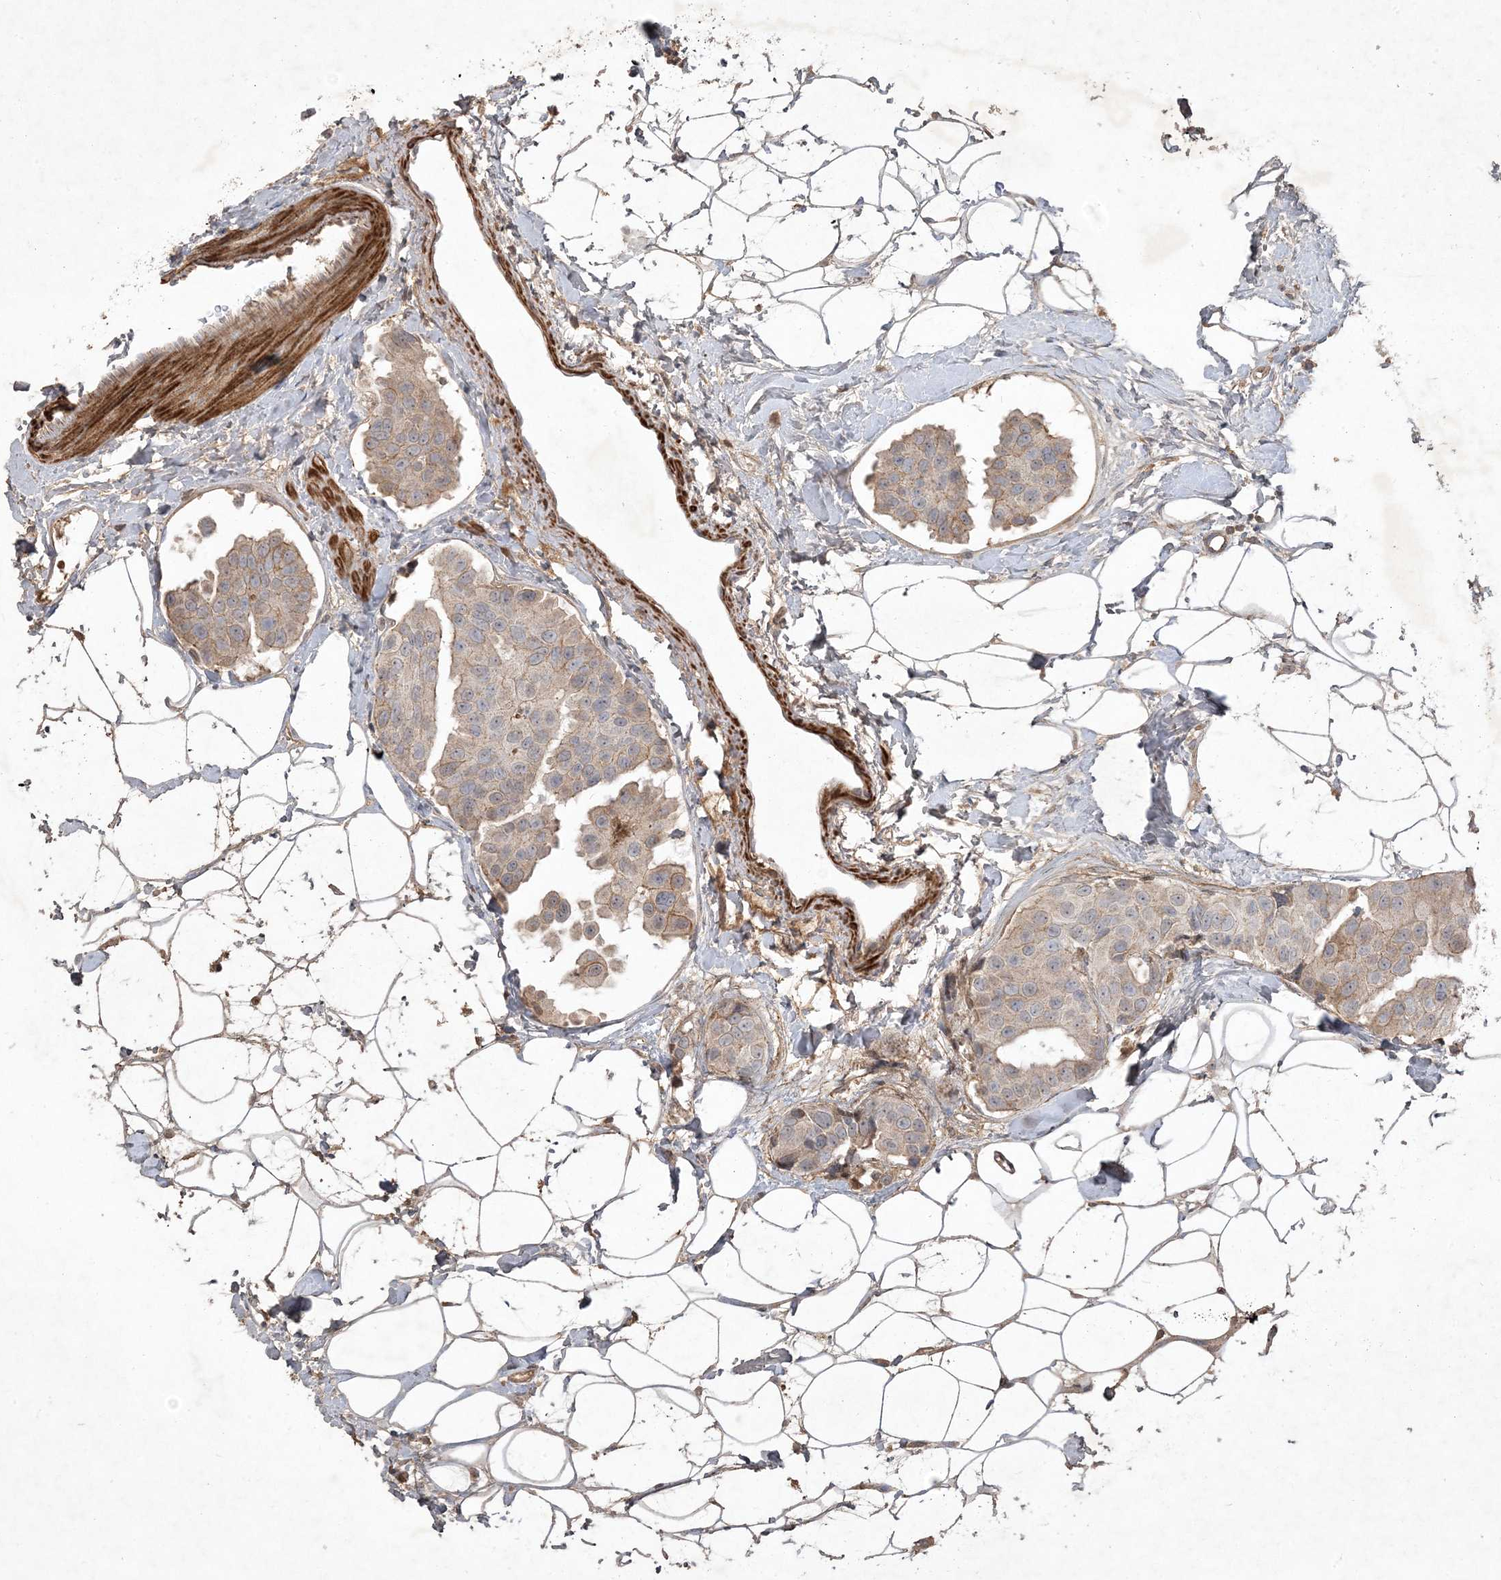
{"staining": {"intensity": "weak", "quantity": "25%-75%", "location": "cytoplasmic/membranous"}, "tissue": "breast cancer", "cell_type": "Tumor cells", "image_type": "cancer", "snomed": [{"axis": "morphology", "description": "Normal tissue, NOS"}, {"axis": "morphology", "description": "Duct carcinoma"}, {"axis": "topography", "description": "Breast"}], "caption": "The photomicrograph demonstrates a brown stain indicating the presence of a protein in the cytoplasmic/membranous of tumor cells in breast infiltrating ductal carcinoma.", "gene": "PRRT3", "patient": {"sex": "female", "age": 39}}